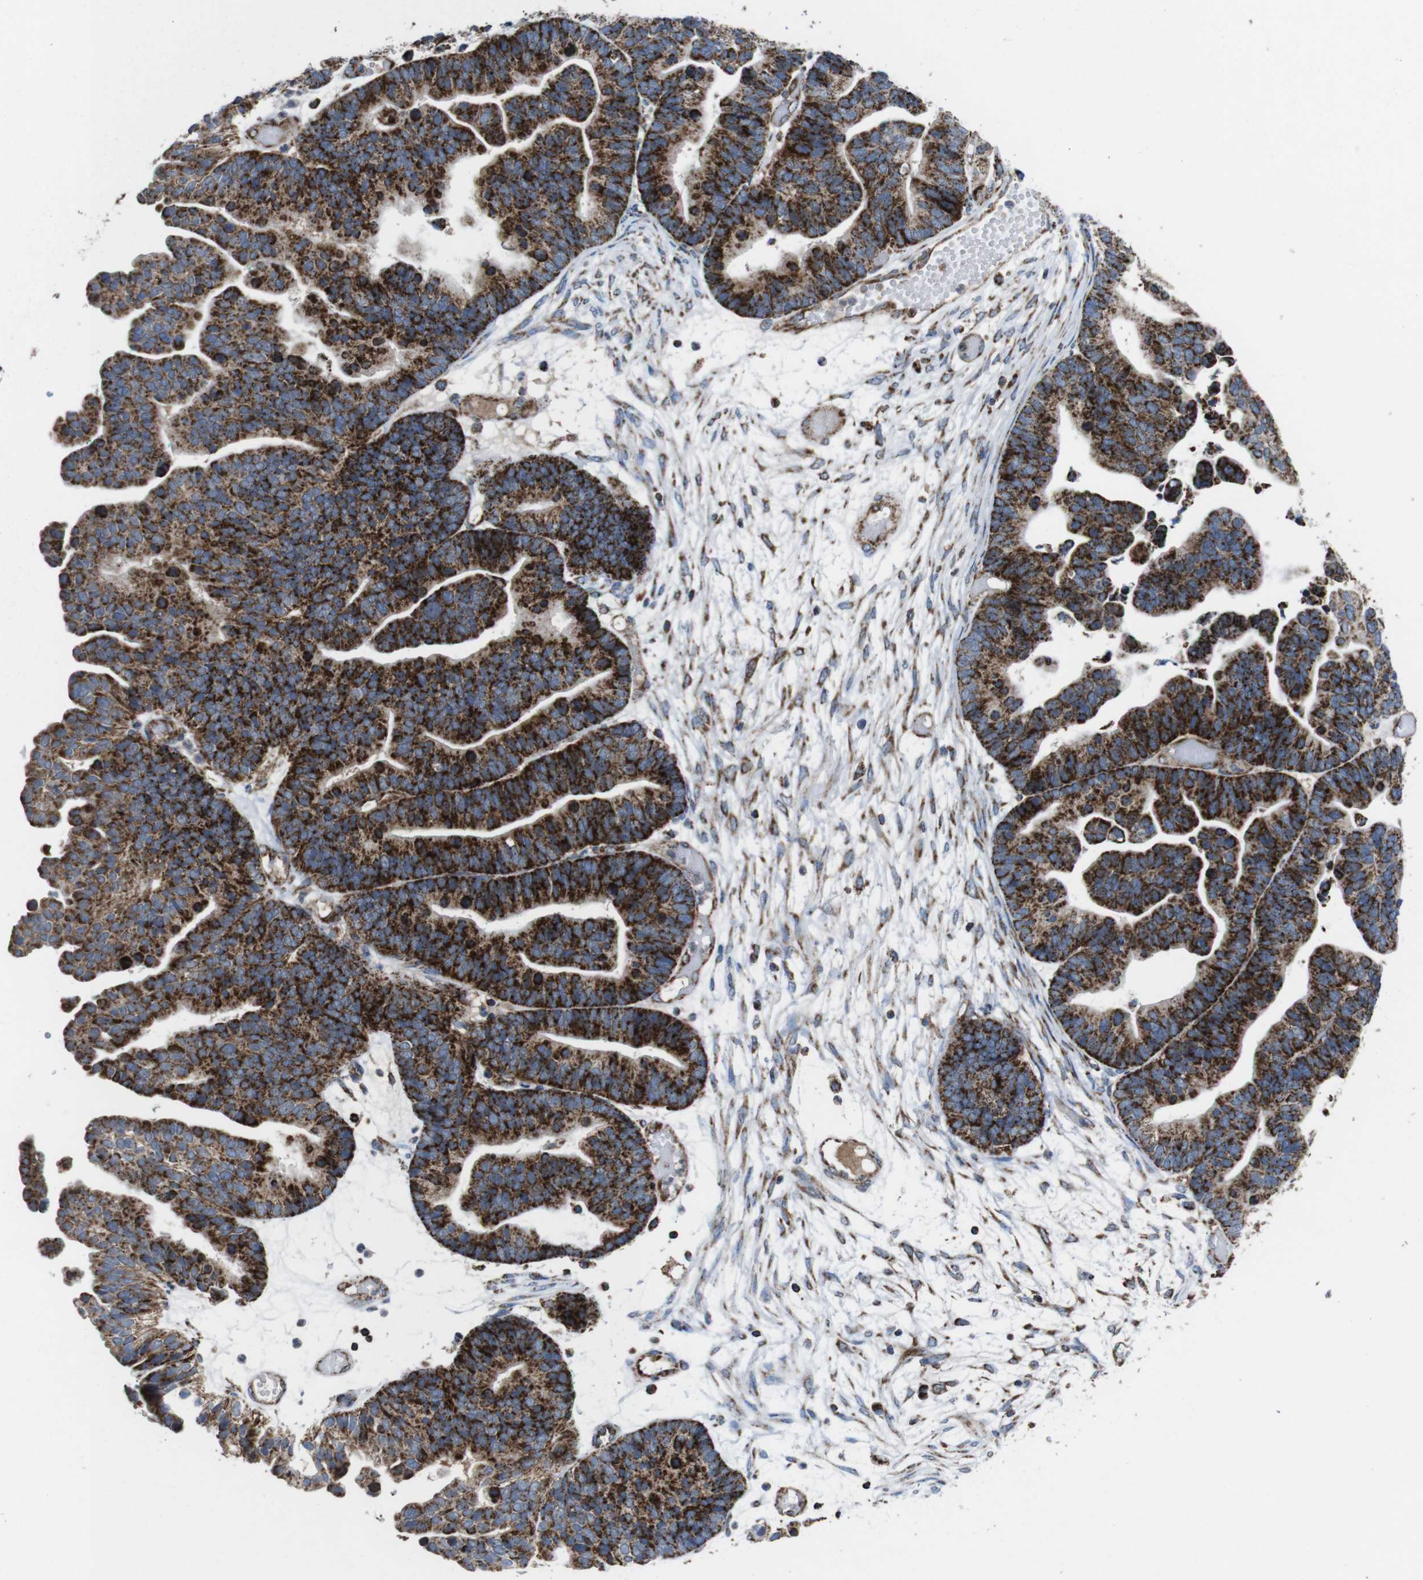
{"staining": {"intensity": "strong", "quantity": "25%-75%", "location": "cytoplasmic/membranous"}, "tissue": "ovarian cancer", "cell_type": "Tumor cells", "image_type": "cancer", "snomed": [{"axis": "morphology", "description": "Cystadenocarcinoma, serous, NOS"}, {"axis": "topography", "description": "Ovary"}], "caption": "This is an image of immunohistochemistry staining of ovarian cancer, which shows strong staining in the cytoplasmic/membranous of tumor cells.", "gene": "HK1", "patient": {"sex": "female", "age": 56}}